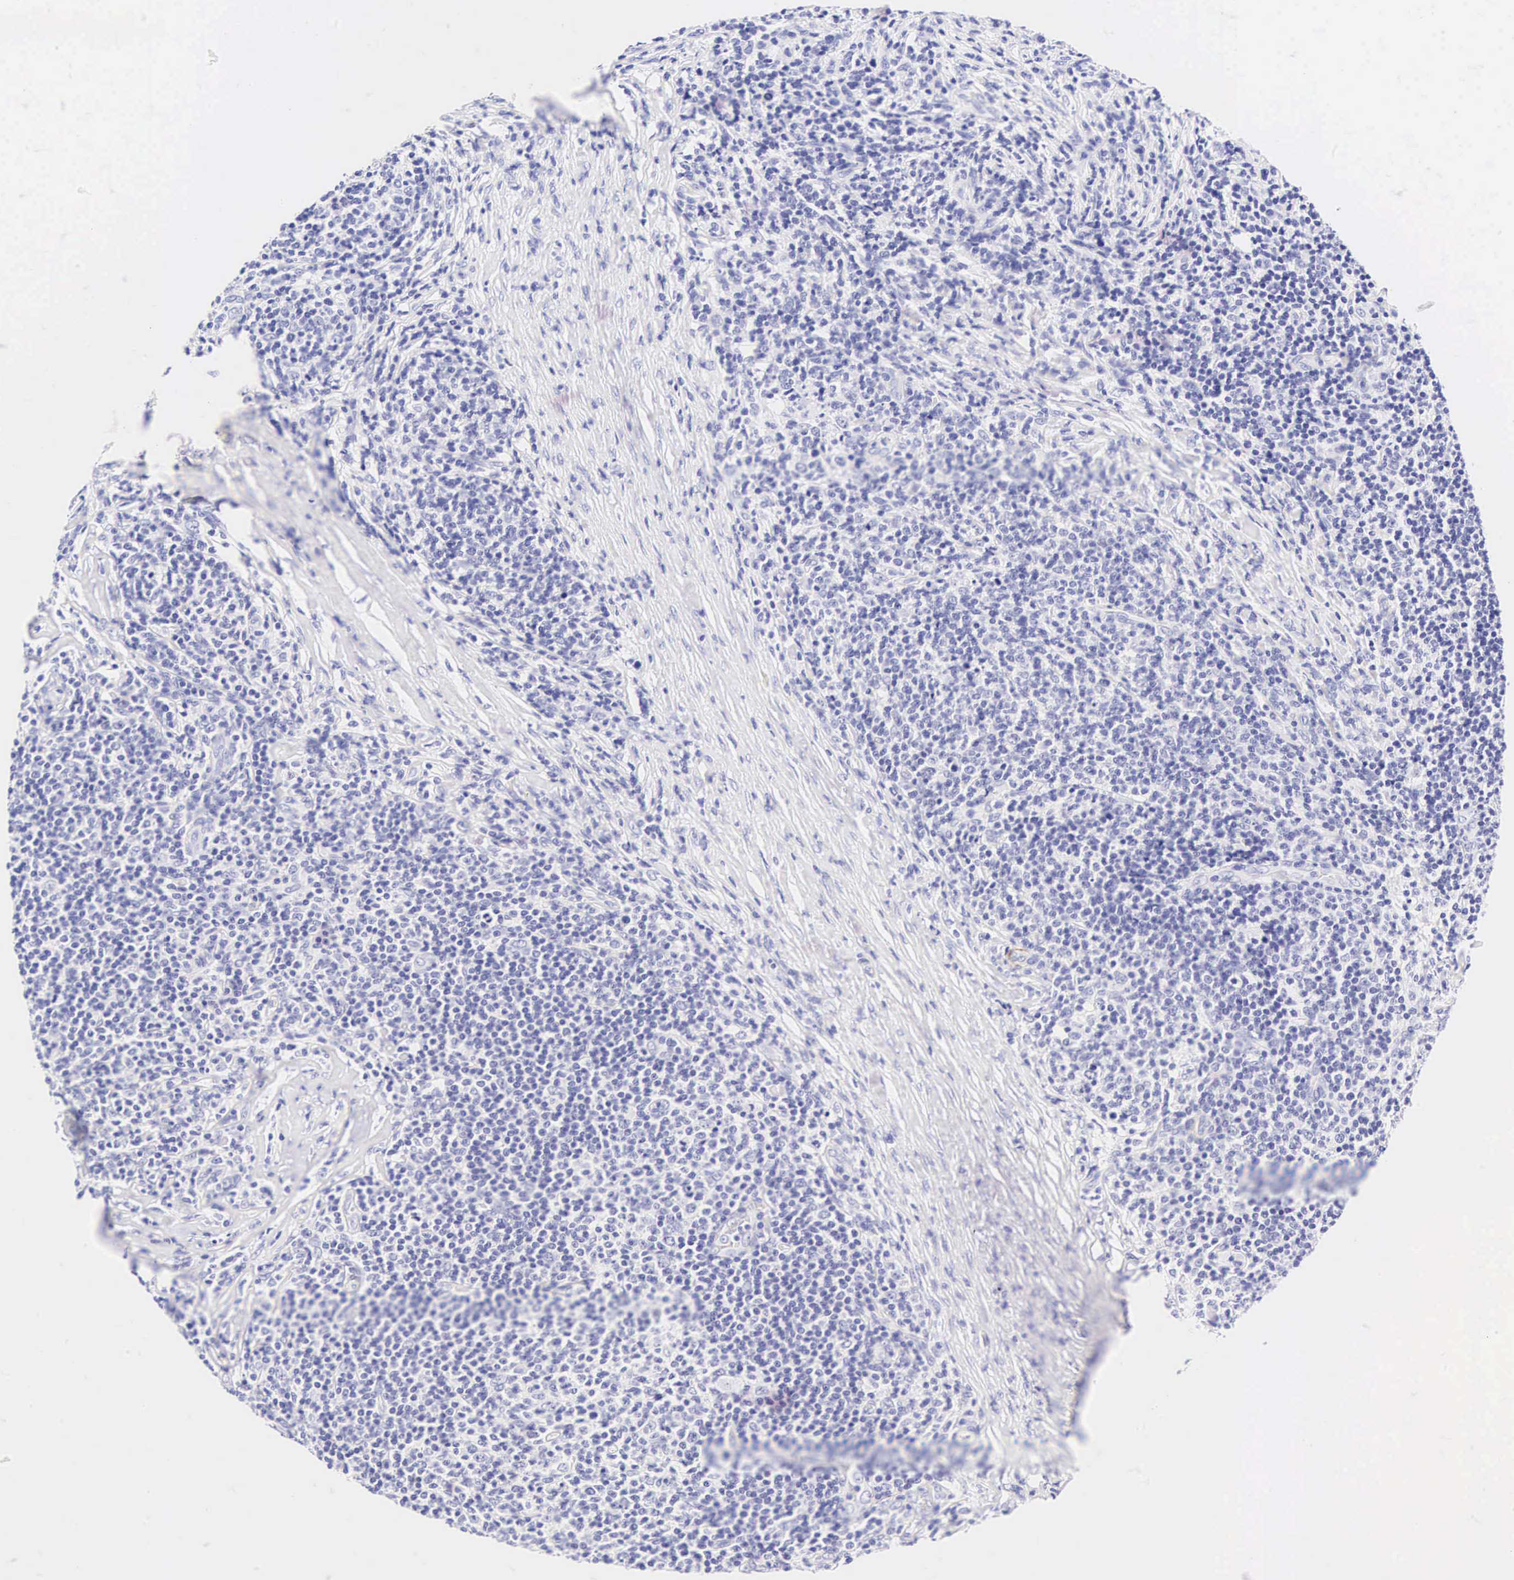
{"staining": {"intensity": "negative", "quantity": "none", "location": "none"}, "tissue": "lymphoma", "cell_type": "Tumor cells", "image_type": "cancer", "snomed": [{"axis": "morphology", "description": "Malignant lymphoma, non-Hodgkin's type, Low grade"}, {"axis": "topography", "description": "Lymph node"}], "caption": "Immunohistochemistry image of lymphoma stained for a protein (brown), which displays no positivity in tumor cells.", "gene": "CALD1", "patient": {"sex": "male", "age": 74}}